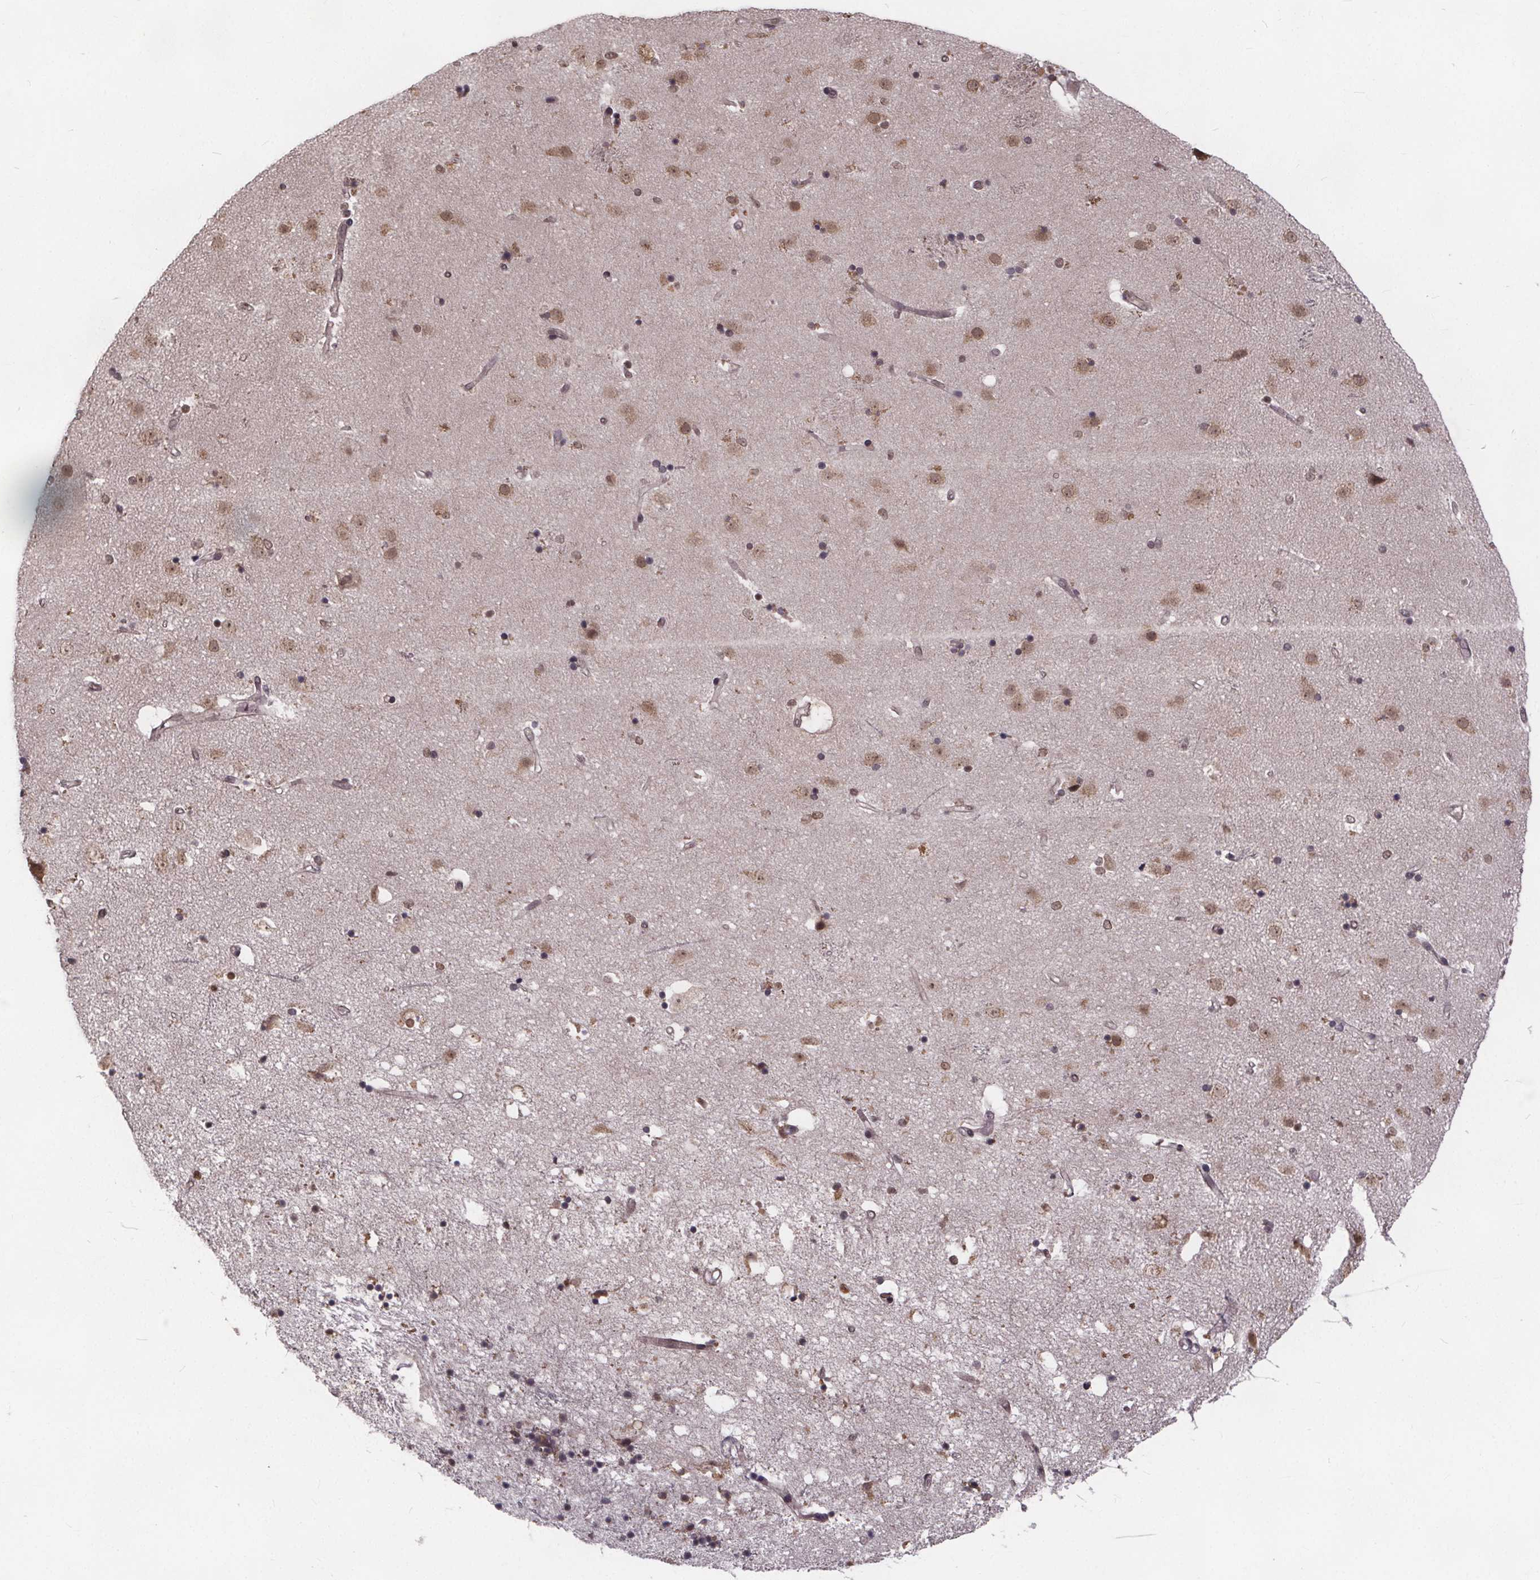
{"staining": {"intensity": "negative", "quantity": "none", "location": "none"}, "tissue": "caudate", "cell_type": "Glial cells", "image_type": "normal", "snomed": [{"axis": "morphology", "description": "Normal tissue, NOS"}, {"axis": "topography", "description": "Lateral ventricle wall"}], "caption": "Immunohistochemistry micrograph of benign caudate stained for a protein (brown), which demonstrates no expression in glial cells.", "gene": "FAM181B", "patient": {"sex": "female", "age": 71}}